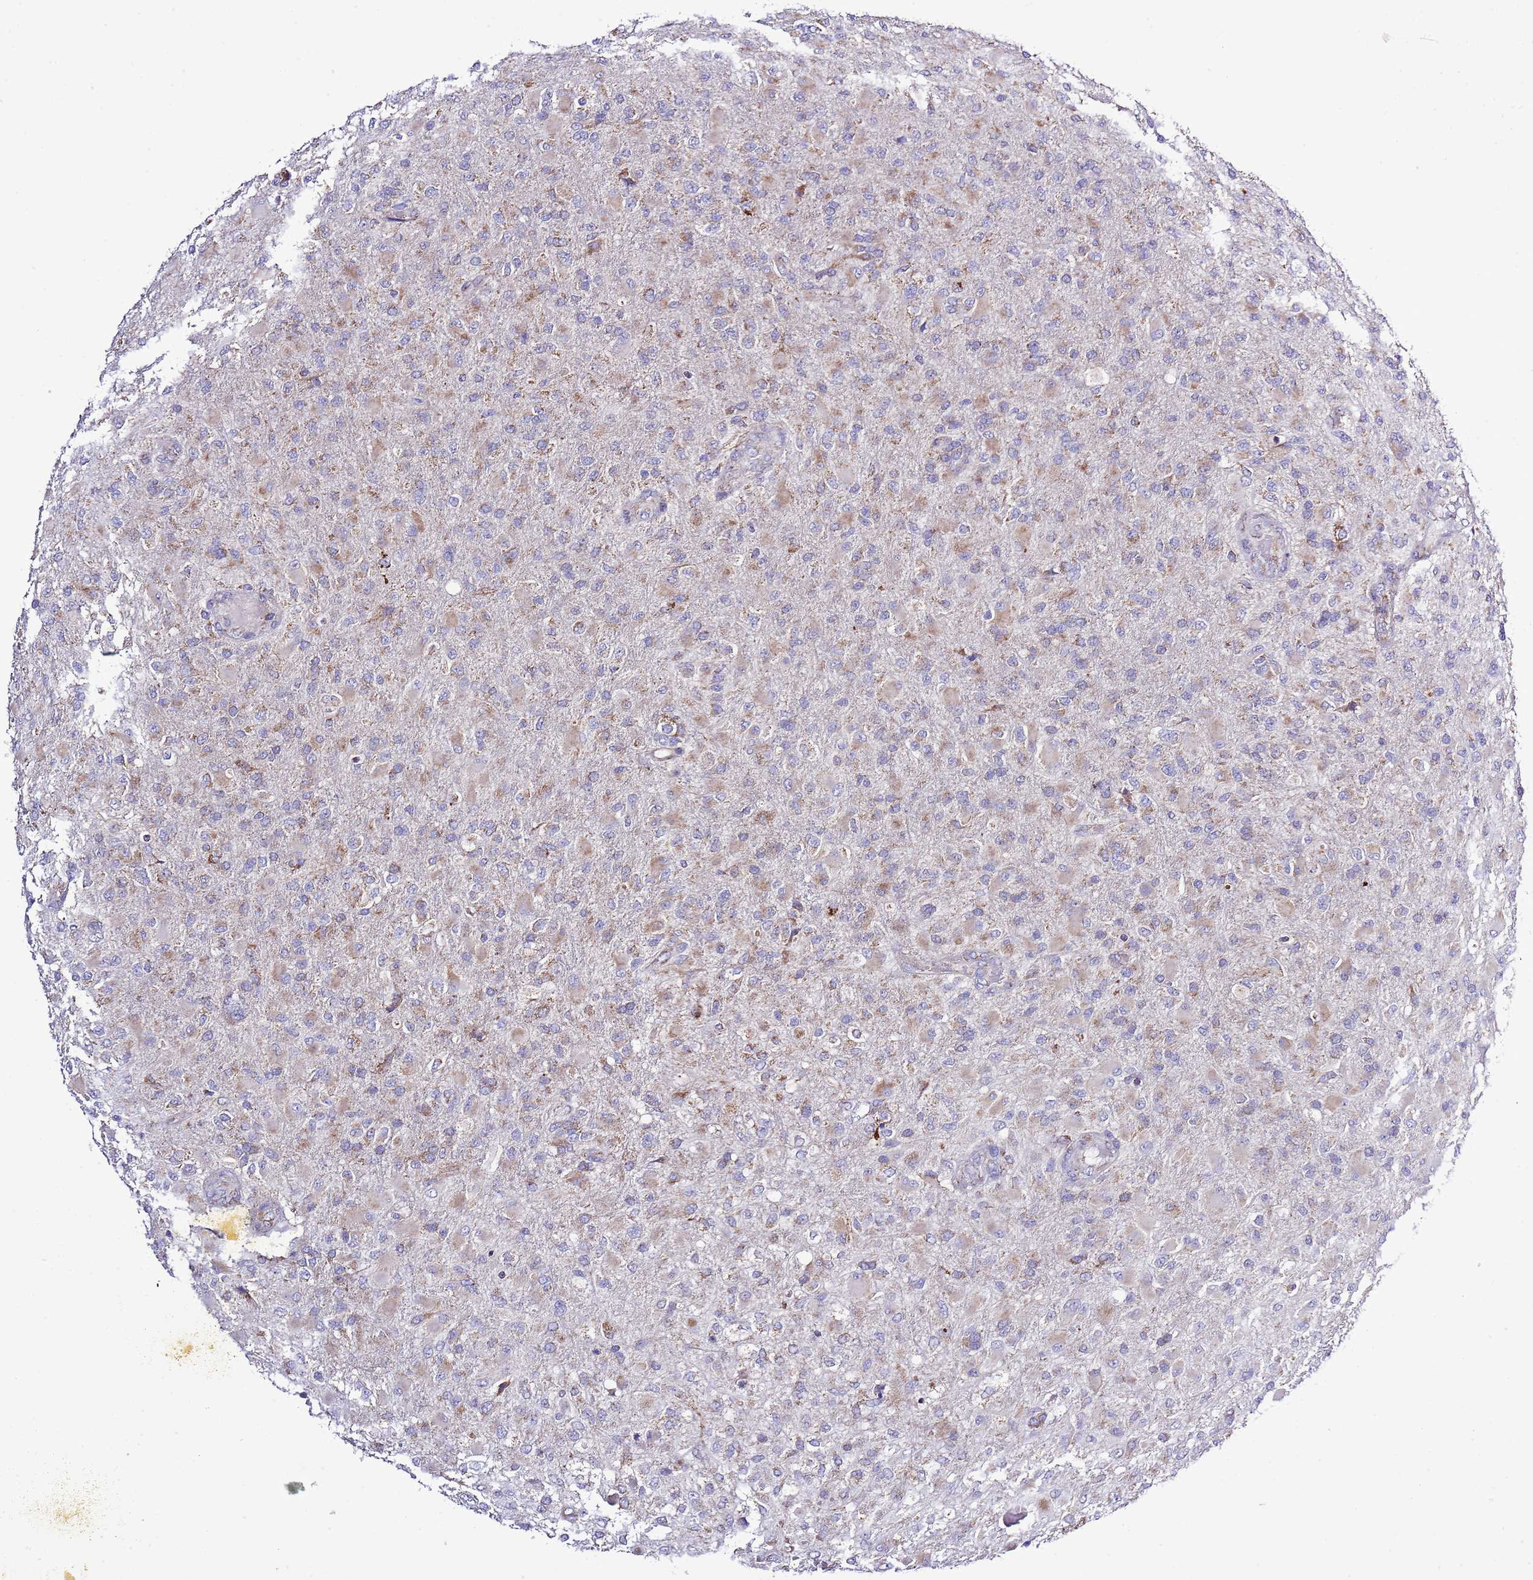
{"staining": {"intensity": "weak", "quantity": "<25%", "location": "cytoplasmic/membranous"}, "tissue": "glioma", "cell_type": "Tumor cells", "image_type": "cancer", "snomed": [{"axis": "morphology", "description": "Glioma, malignant, Low grade"}, {"axis": "topography", "description": "Brain"}], "caption": "Human glioma stained for a protein using immunohistochemistry exhibits no expression in tumor cells.", "gene": "TEKTIP1", "patient": {"sex": "male", "age": 65}}